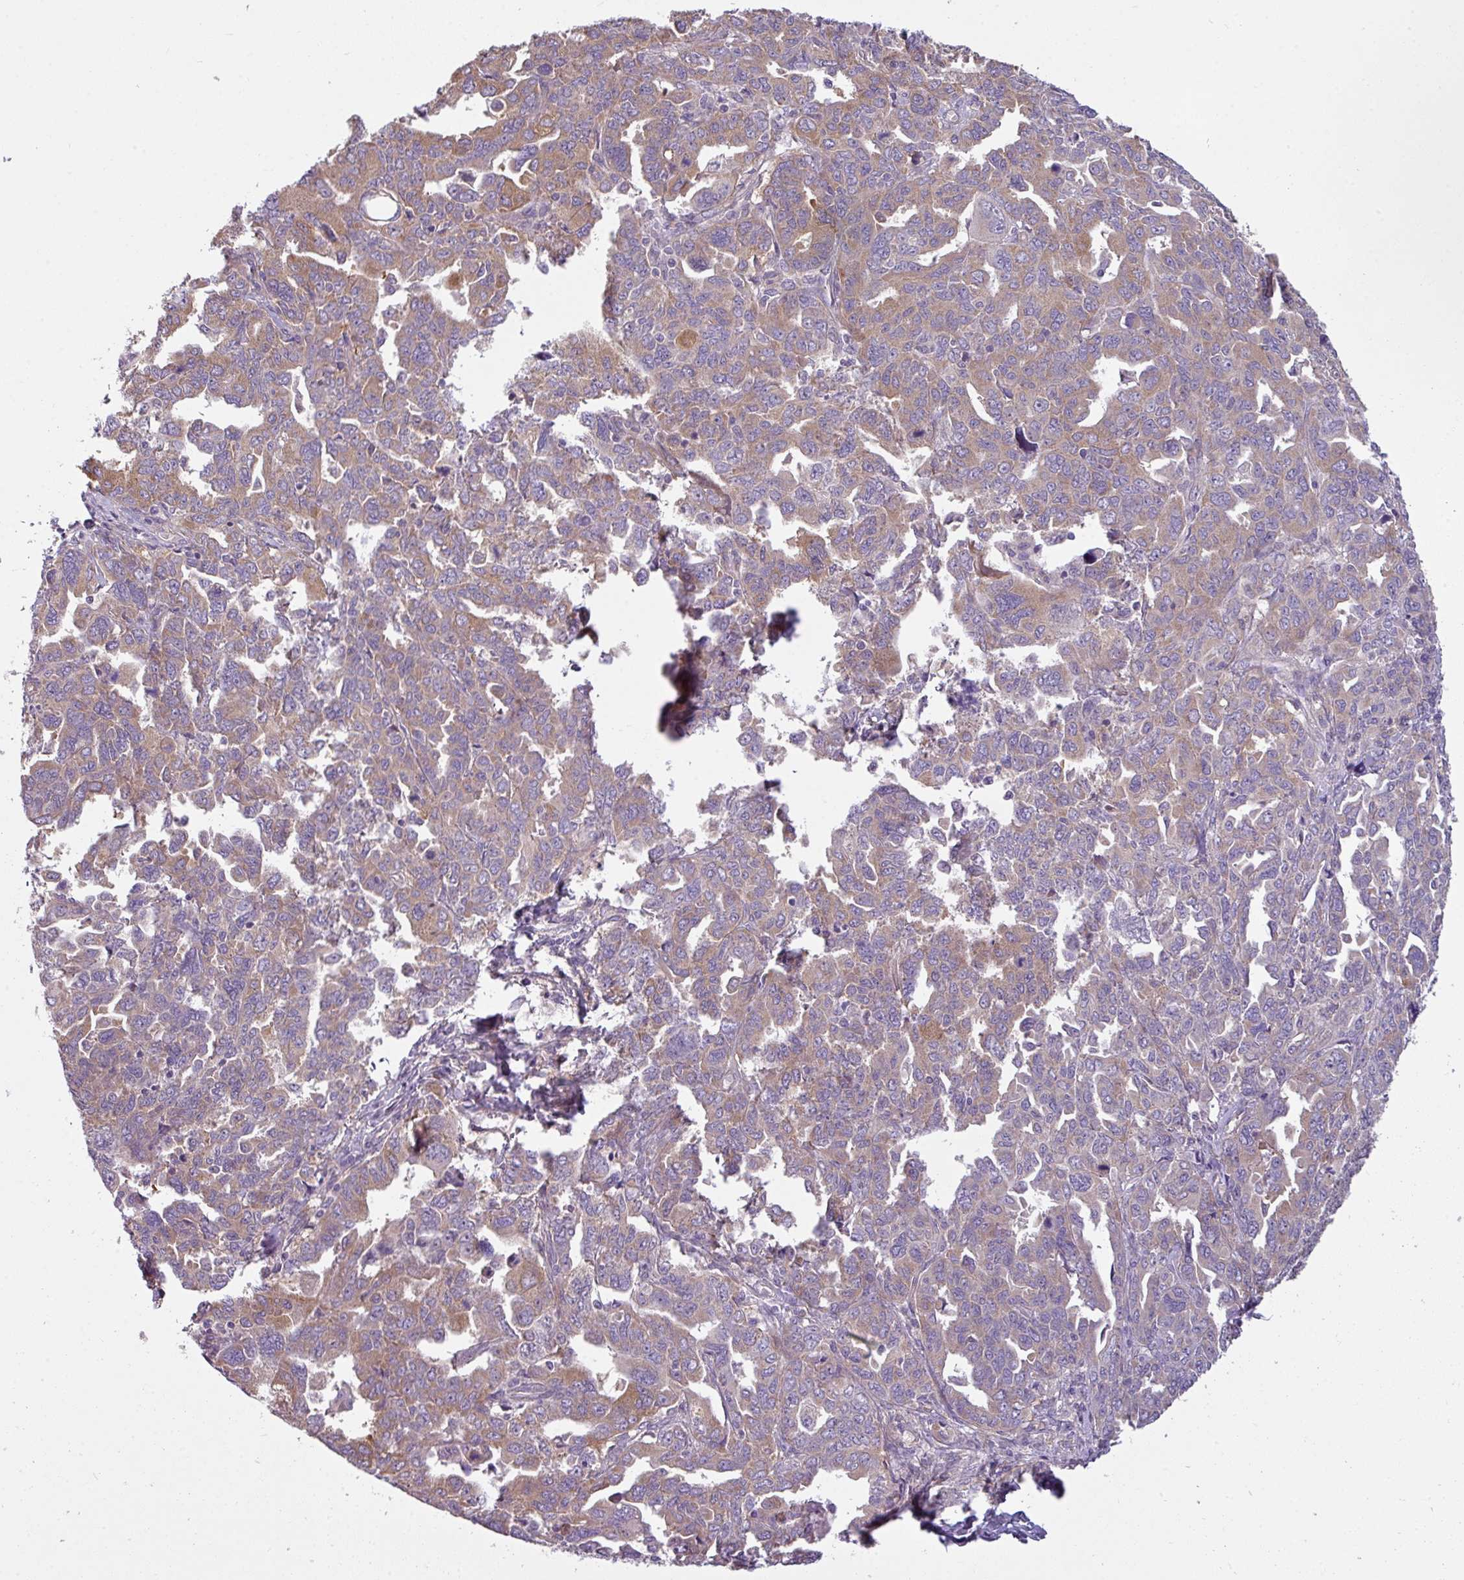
{"staining": {"intensity": "moderate", "quantity": "25%-75%", "location": "cytoplasmic/membranous"}, "tissue": "ovarian cancer", "cell_type": "Tumor cells", "image_type": "cancer", "snomed": [{"axis": "morphology", "description": "Adenocarcinoma, NOS"}, {"axis": "morphology", "description": "Carcinoma, endometroid"}, {"axis": "topography", "description": "Ovary"}], "caption": "Immunohistochemical staining of ovarian cancer reveals medium levels of moderate cytoplasmic/membranous expression in approximately 25%-75% of tumor cells.", "gene": "CAMK2B", "patient": {"sex": "female", "age": 72}}